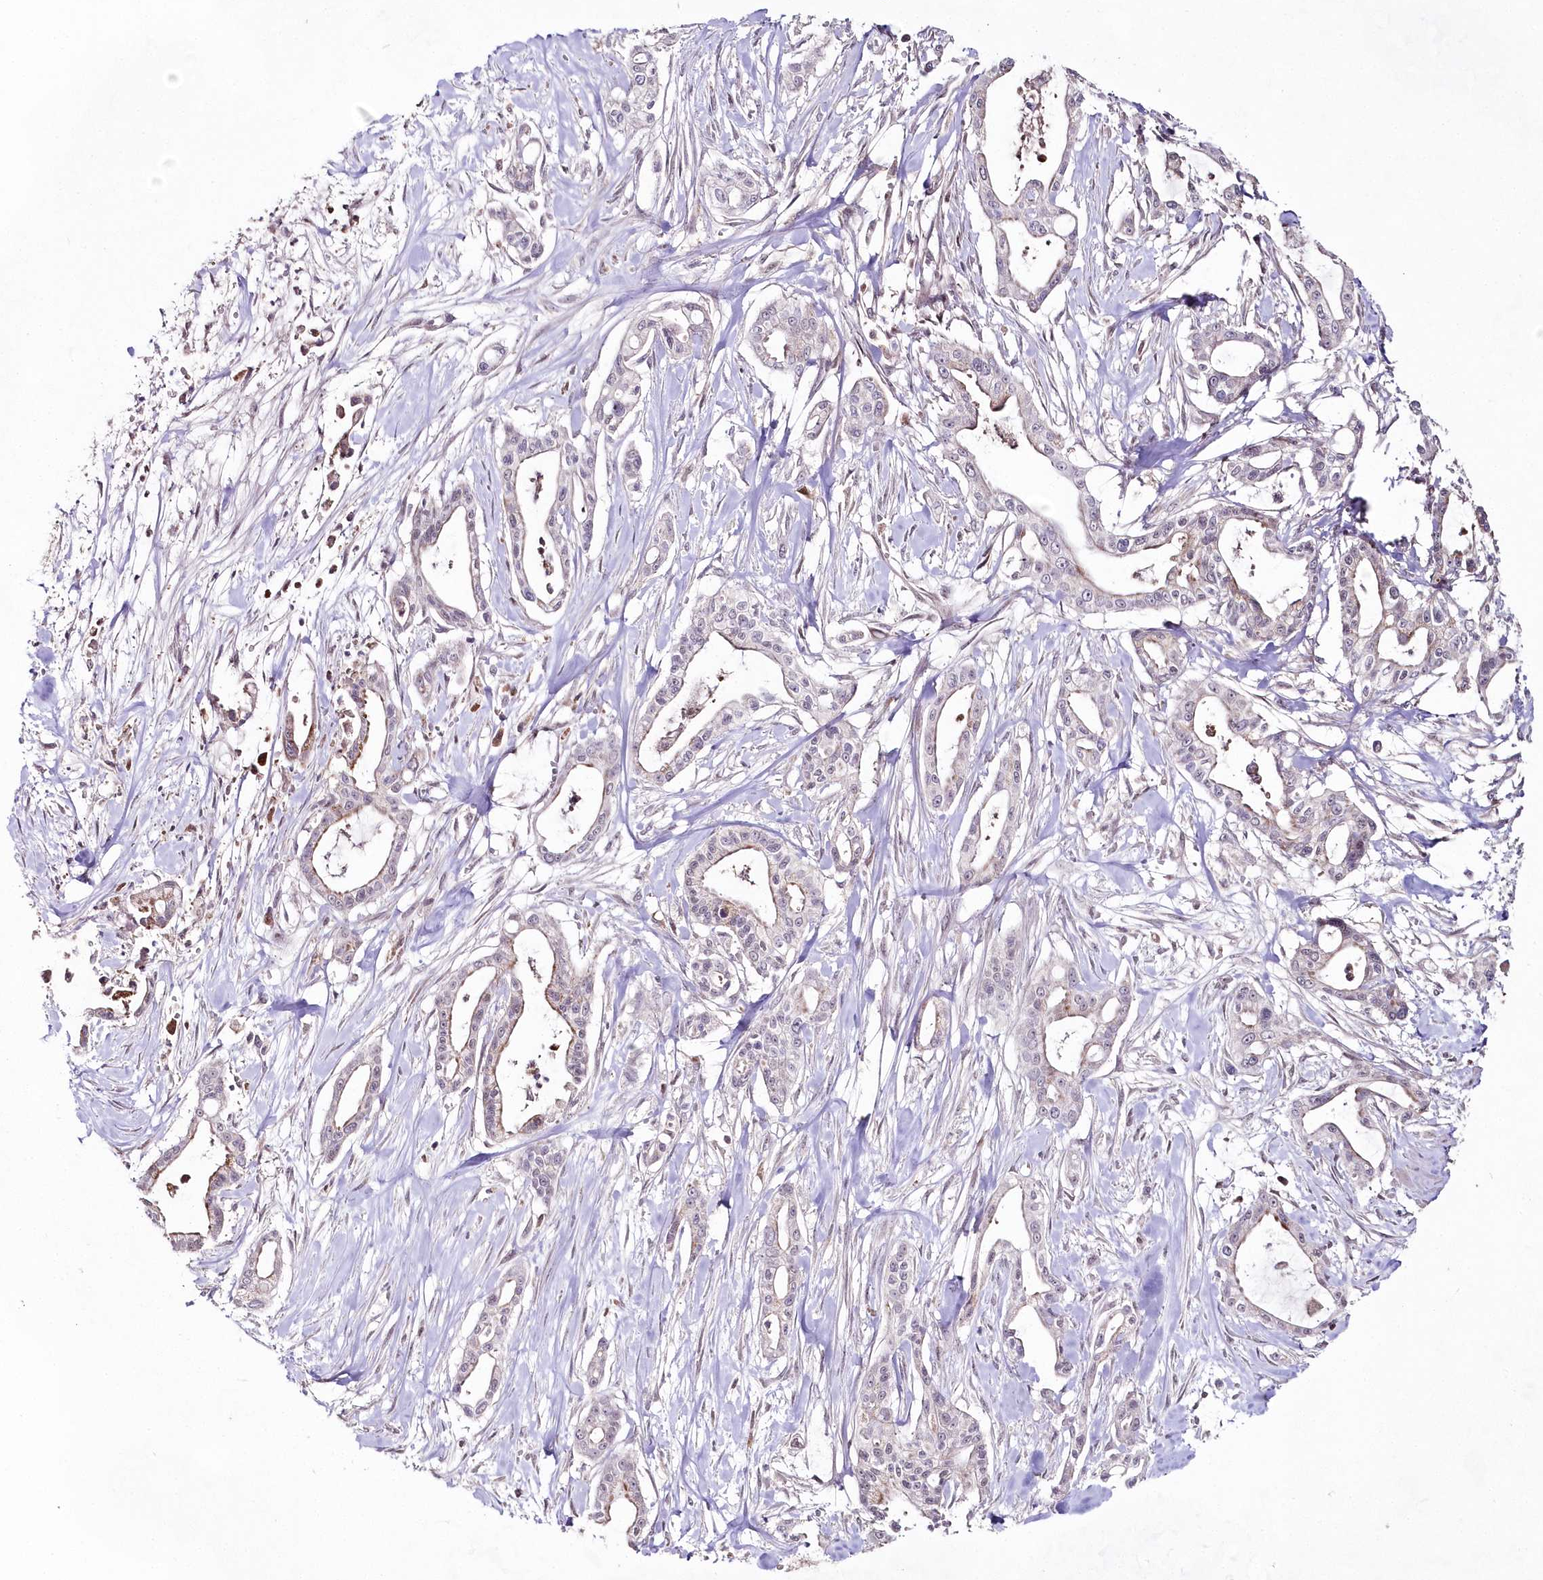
{"staining": {"intensity": "negative", "quantity": "none", "location": "none"}, "tissue": "pancreatic cancer", "cell_type": "Tumor cells", "image_type": "cancer", "snomed": [{"axis": "morphology", "description": "Adenocarcinoma, NOS"}, {"axis": "topography", "description": "Pancreas"}], "caption": "IHC photomicrograph of pancreatic cancer (adenocarcinoma) stained for a protein (brown), which demonstrates no staining in tumor cells.", "gene": "IMPA1", "patient": {"sex": "male", "age": 68}}